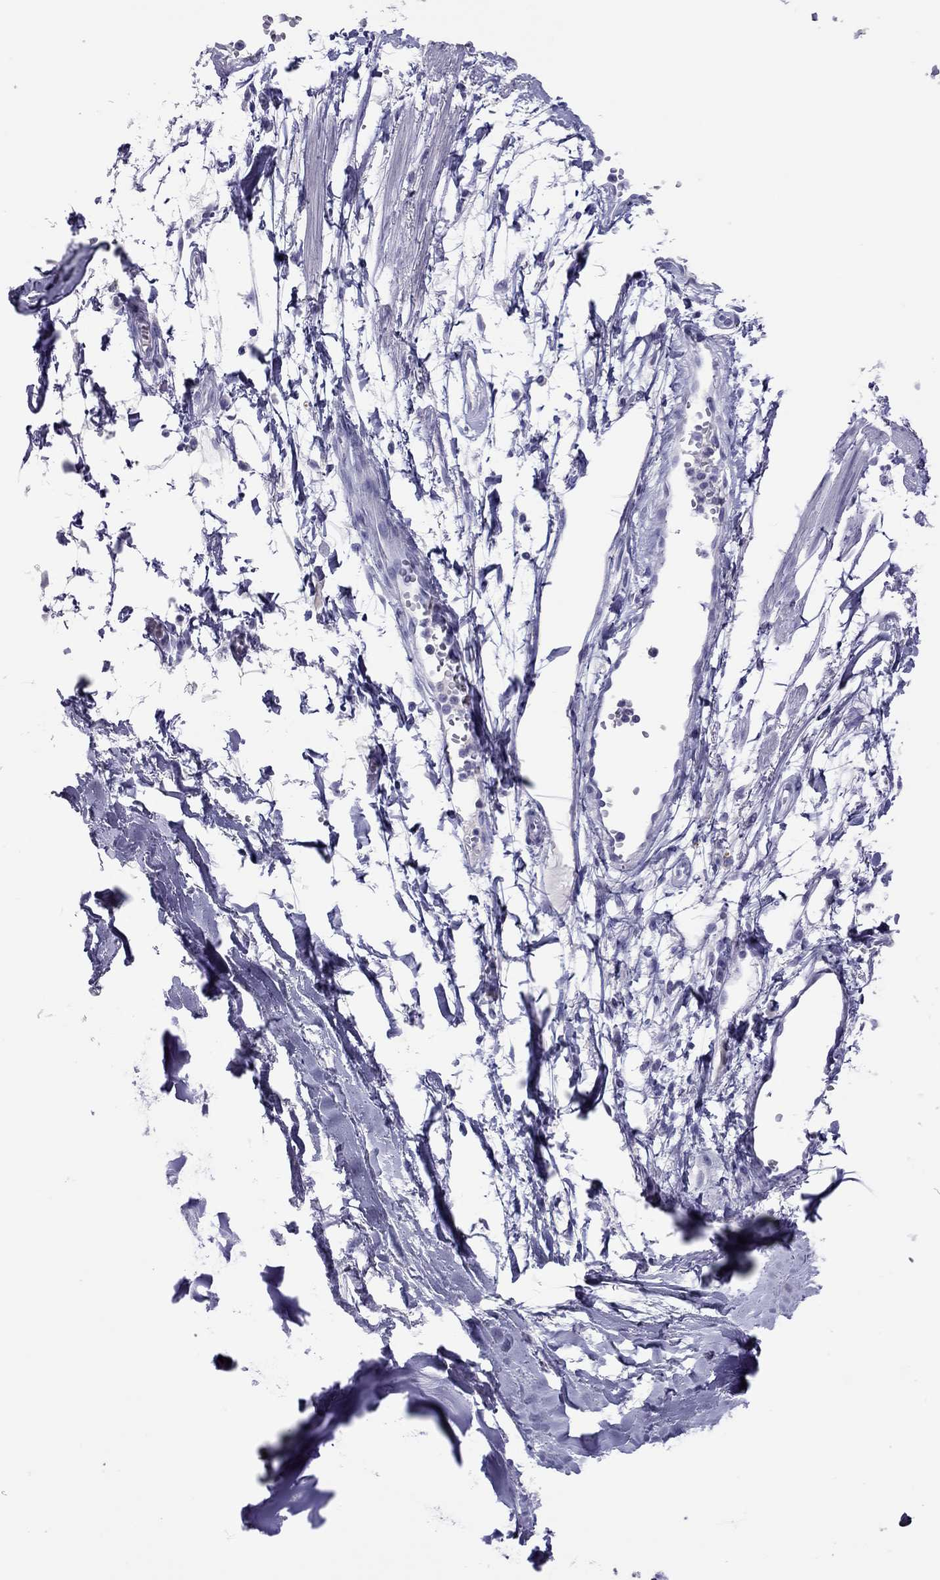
{"staining": {"intensity": "negative", "quantity": "none", "location": "none"}, "tissue": "soft tissue", "cell_type": "Fibroblasts", "image_type": "normal", "snomed": [{"axis": "morphology", "description": "Normal tissue, NOS"}, {"axis": "morphology", "description": "Squamous cell carcinoma, NOS"}, {"axis": "topography", "description": "Cartilage tissue"}, {"axis": "topography", "description": "Lung"}], "caption": "Protein analysis of unremarkable soft tissue reveals no significant expression in fibroblasts.", "gene": "STAG3", "patient": {"sex": "male", "age": 66}}